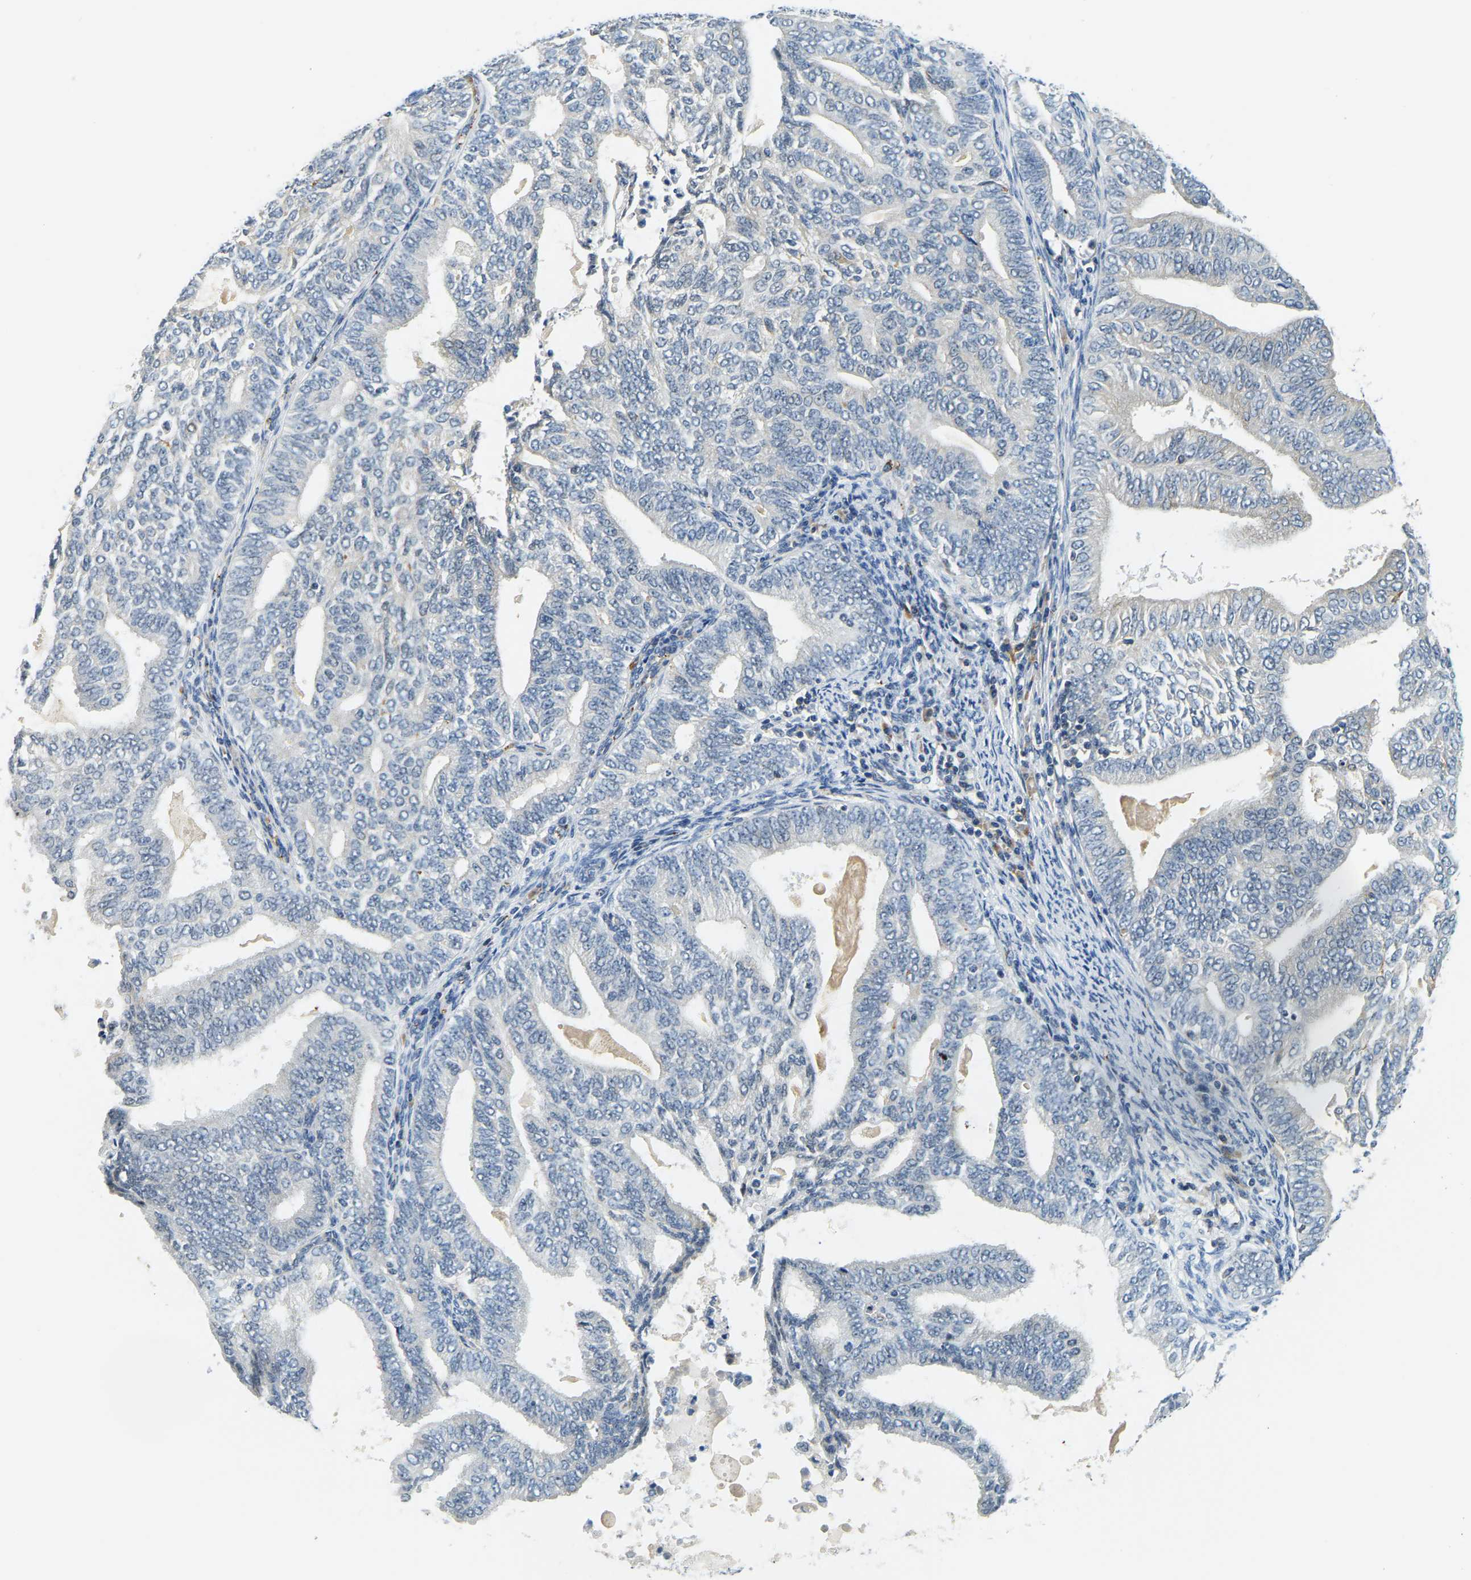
{"staining": {"intensity": "negative", "quantity": "none", "location": "none"}, "tissue": "endometrial cancer", "cell_type": "Tumor cells", "image_type": "cancer", "snomed": [{"axis": "morphology", "description": "Adenocarcinoma, NOS"}, {"axis": "topography", "description": "Endometrium"}], "caption": "A high-resolution image shows IHC staining of adenocarcinoma (endometrial), which displays no significant staining in tumor cells.", "gene": "RRP1", "patient": {"sex": "female", "age": 58}}